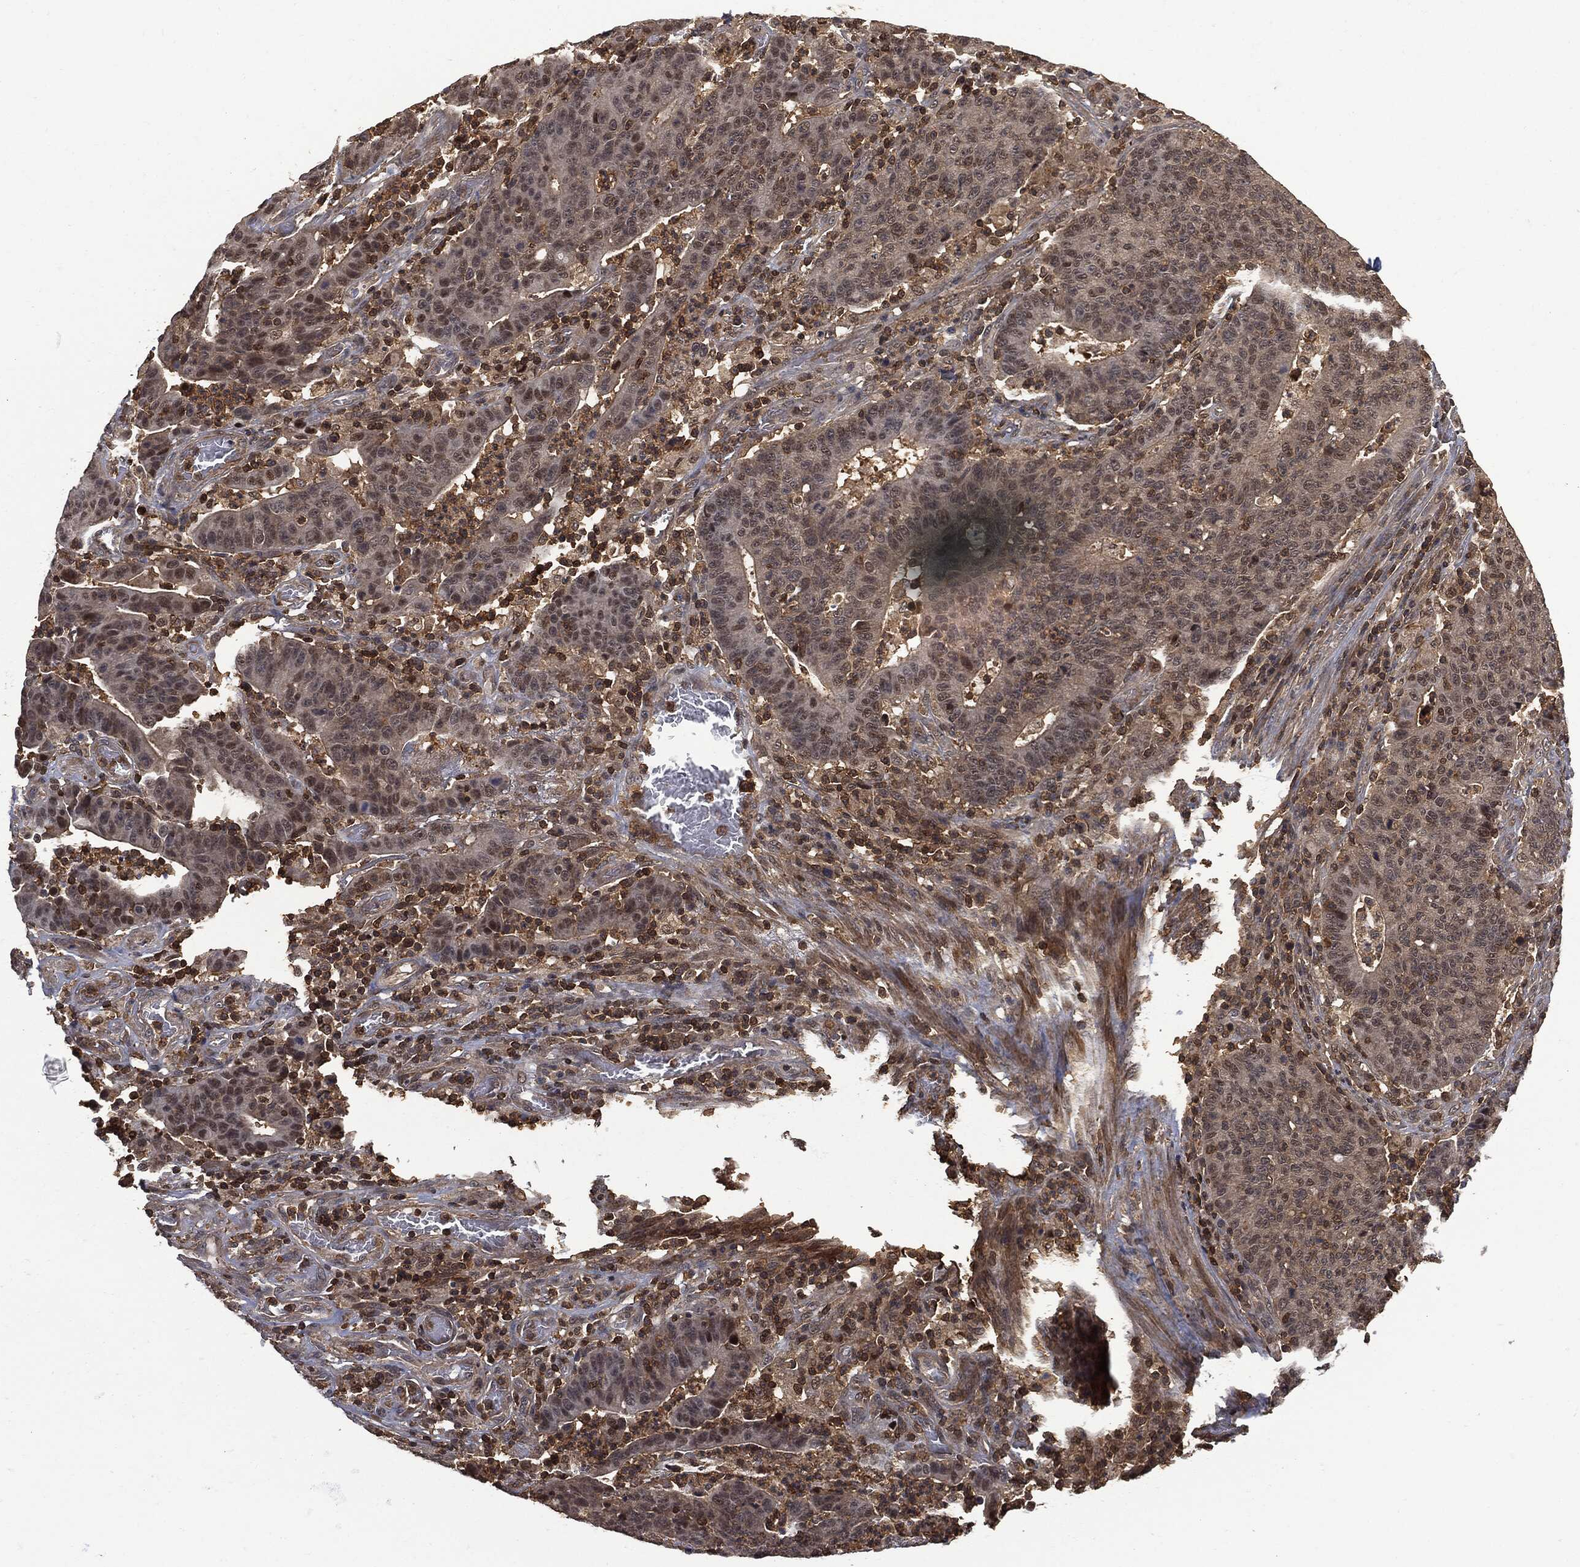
{"staining": {"intensity": "moderate", "quantity": "<25%", "location": "nuclear"}, "tissue": "colorectal cancer", "cell_type": "Tumor cells", "image_type": "cancer", "snomed": [{"axis": "morphology", "description": "Adenocarcinoma, NOS"}, {"axis": "topography", "description": "Colon"}], "caption": "Adenocarcinoma (colorectal) tissue reveals moderate nuclear positivity in about <25% of tumor cells The staining was performed using DAB (3,3'-diaminobenzidine) to visualize the protein expression in brown, while the nuclei were stained in blue with hematoxylin (Magnification: 20x).", "gene": "PSMB10", "patient": {"sex": "female", "age": 75}}